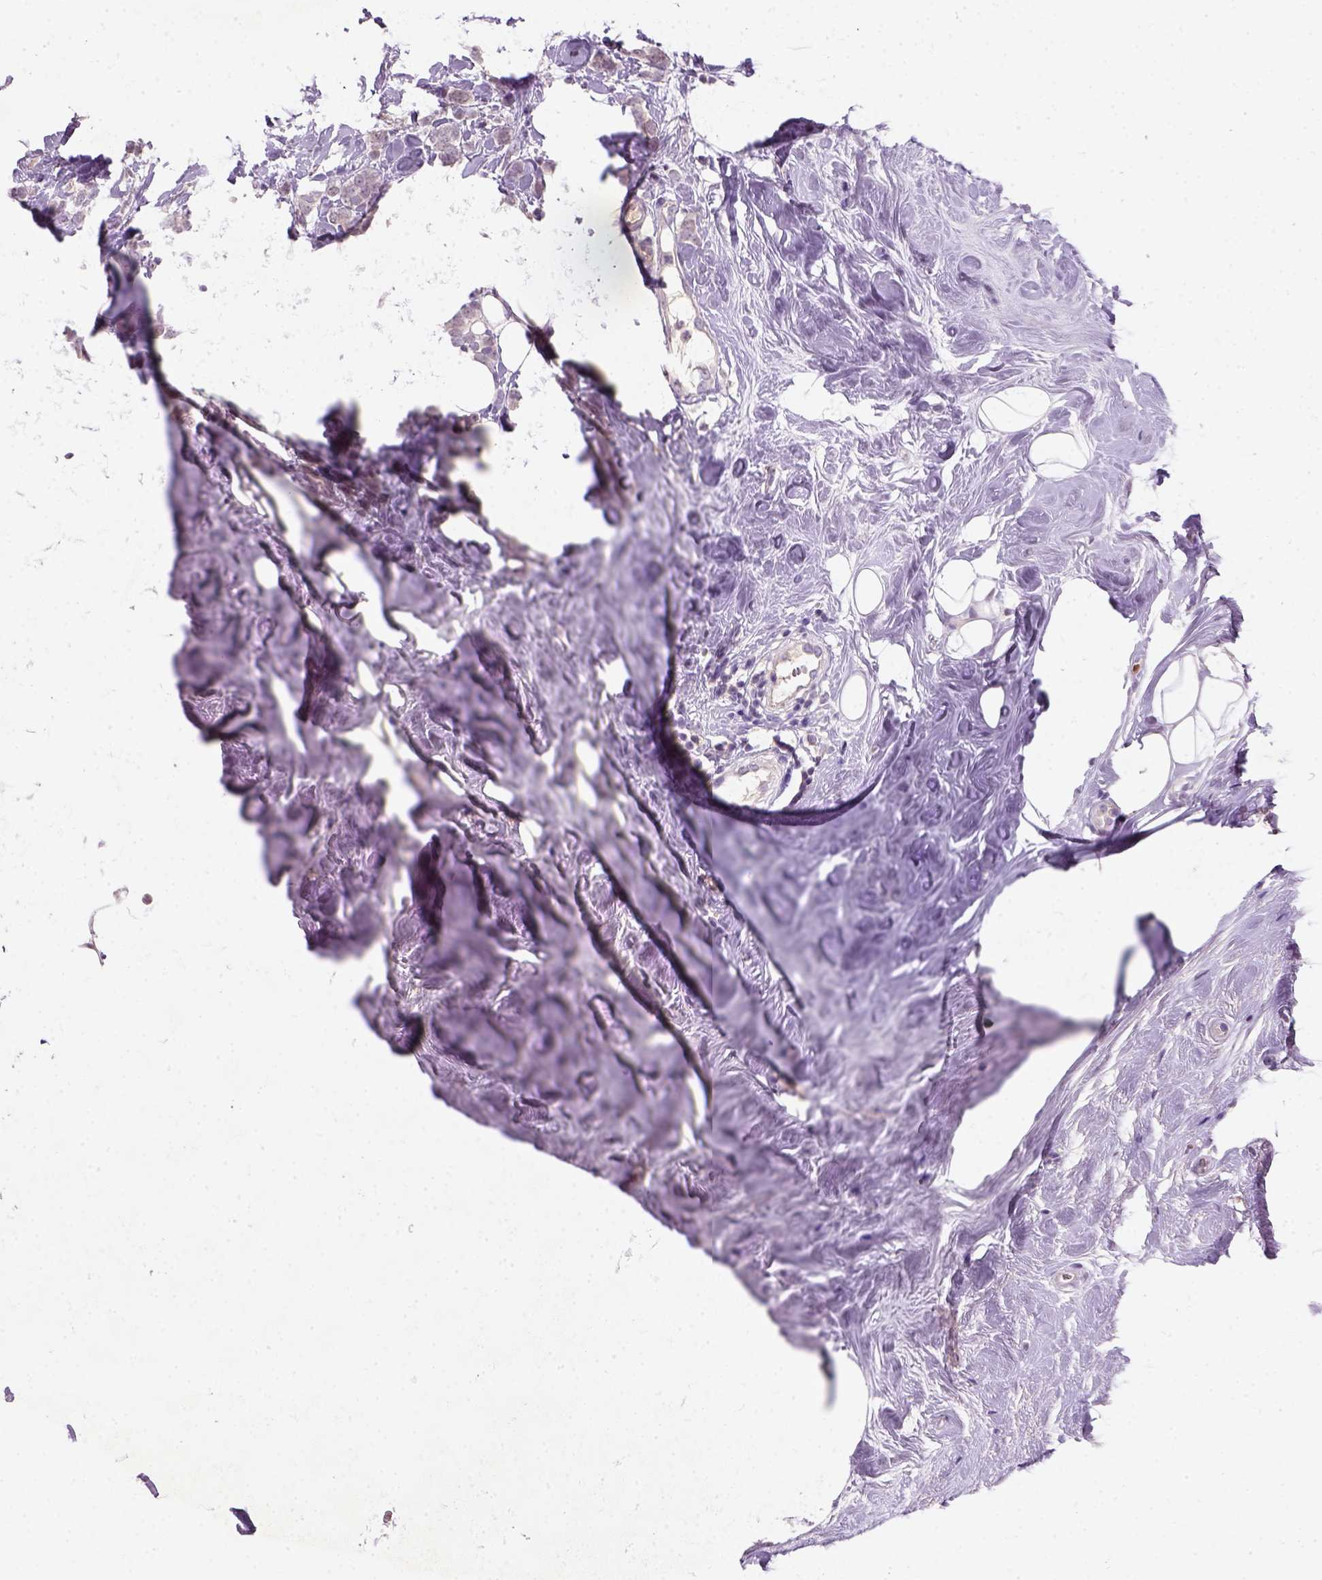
{"staining": {"intensity": "negative", "quantity": "none", "location": "none"}, "tissue": "breast cancer", "cell_type": "Tumor cells", "image_type": "cancer", "snomed": [{"axis": "morphology", "description": "Lobular carcinoma"}, {"axis": "topography", "description": "Breast"}], "caption": "Micrograph shows no protein positivity in tumor cells of lobular carcinoma (breast) tissue.", "gene": "ZMAT4", "patient": {"sex": "female", "age": 49}}